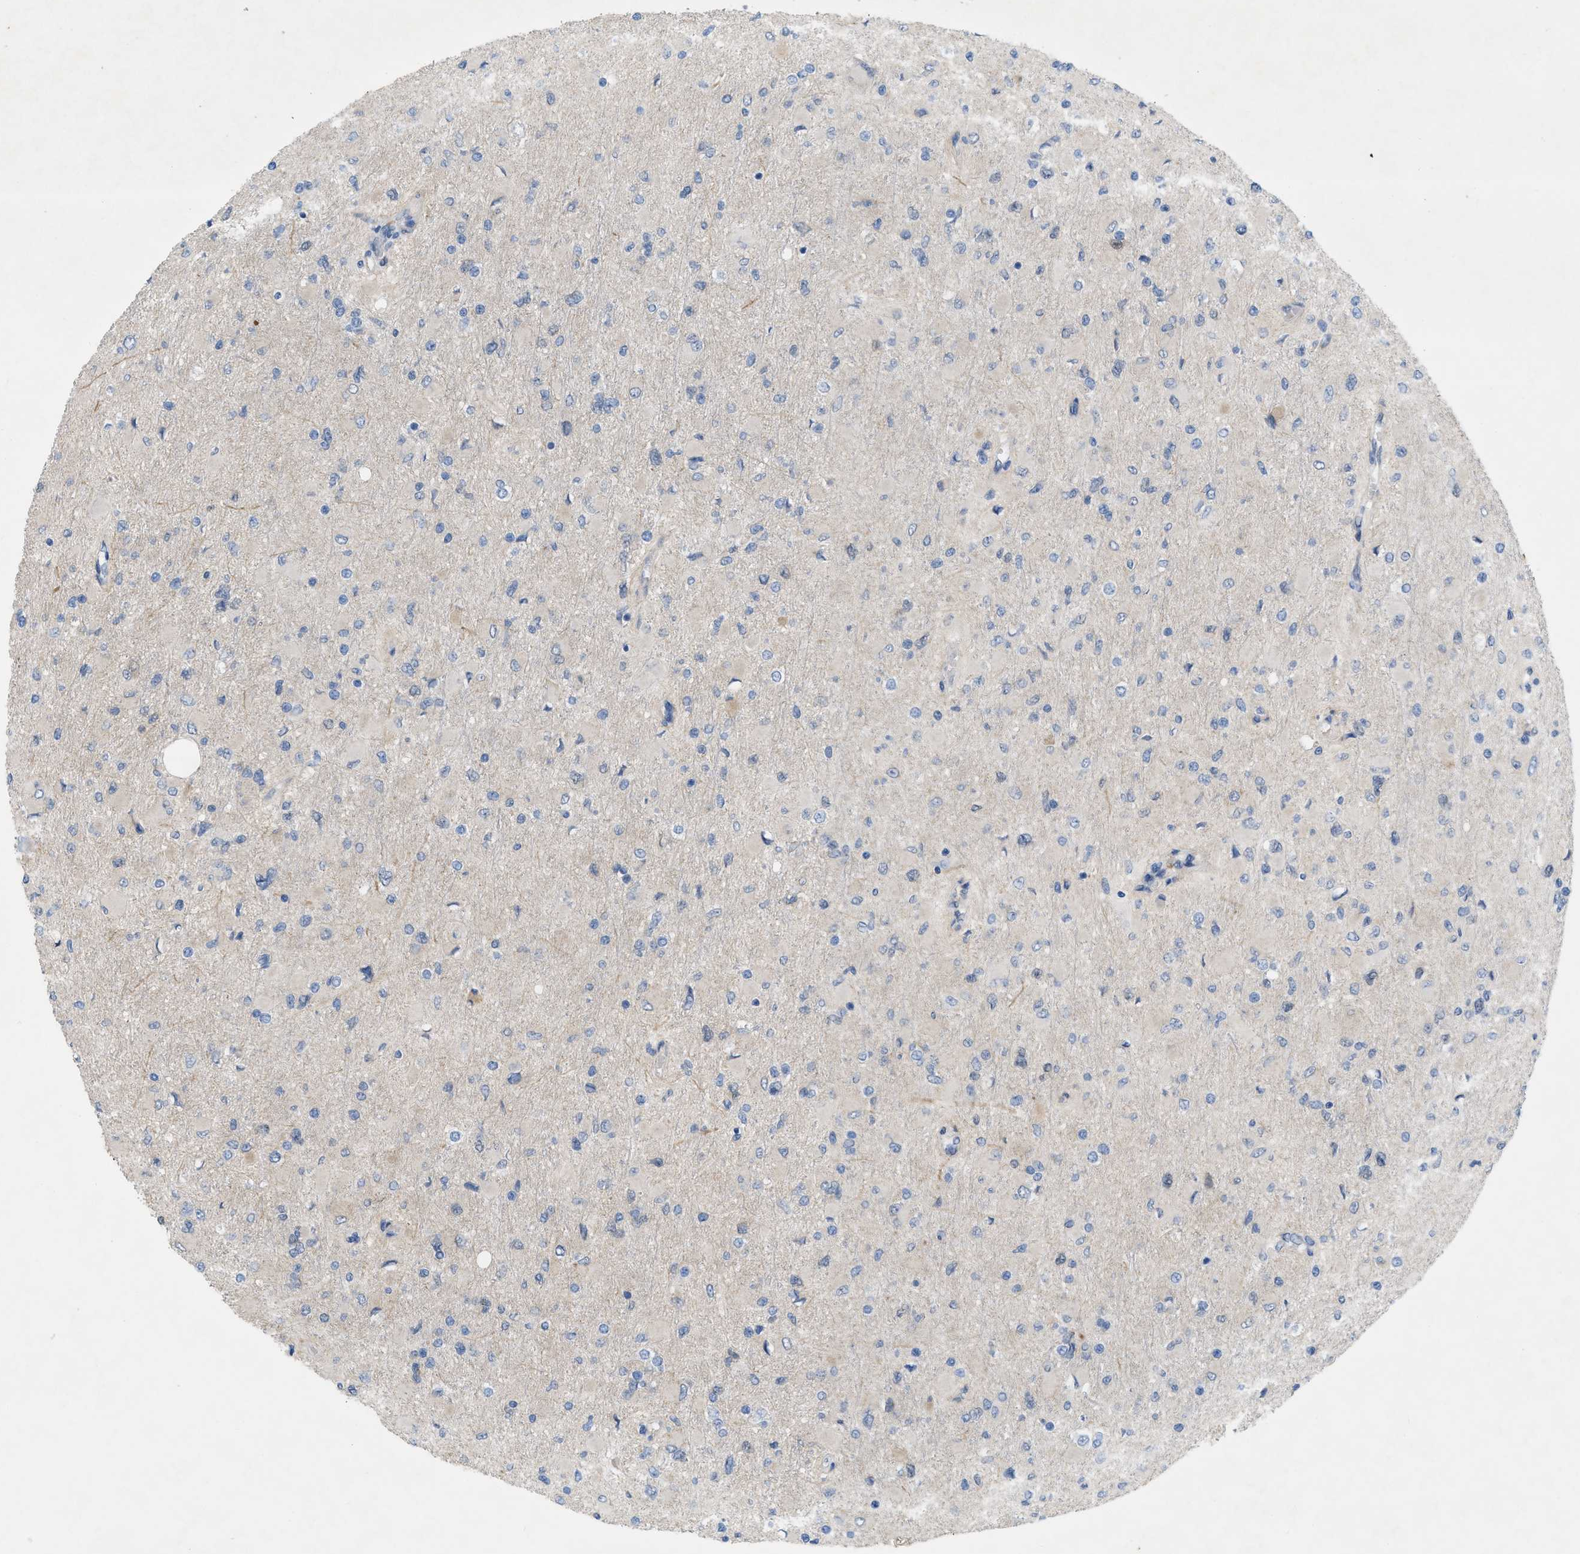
{"staining": {"intensity": "negative", "quantity": "none", "location": "none"}, "tissue": "glioma", "cell_type": "Tumor cells", "image_type": "cancer", "snomed": [{"axis": "morphology", "description": "Glioma, malignant, High grade"}, {"axis": "topography", "description": "Cerebral cortex"}], "caption": "This histopathology image is of glioma stained with IHC to label a protein in brown with the nuclei are counter-stained blue. There is no positivity in tumor cells. (Brightfield microscopy of DAB (3,3'-diaminobenzidine) immunohistochemistry at high magnification).", "gene": "NDEL1", "patient": {"sex": "female", "age": 36}}